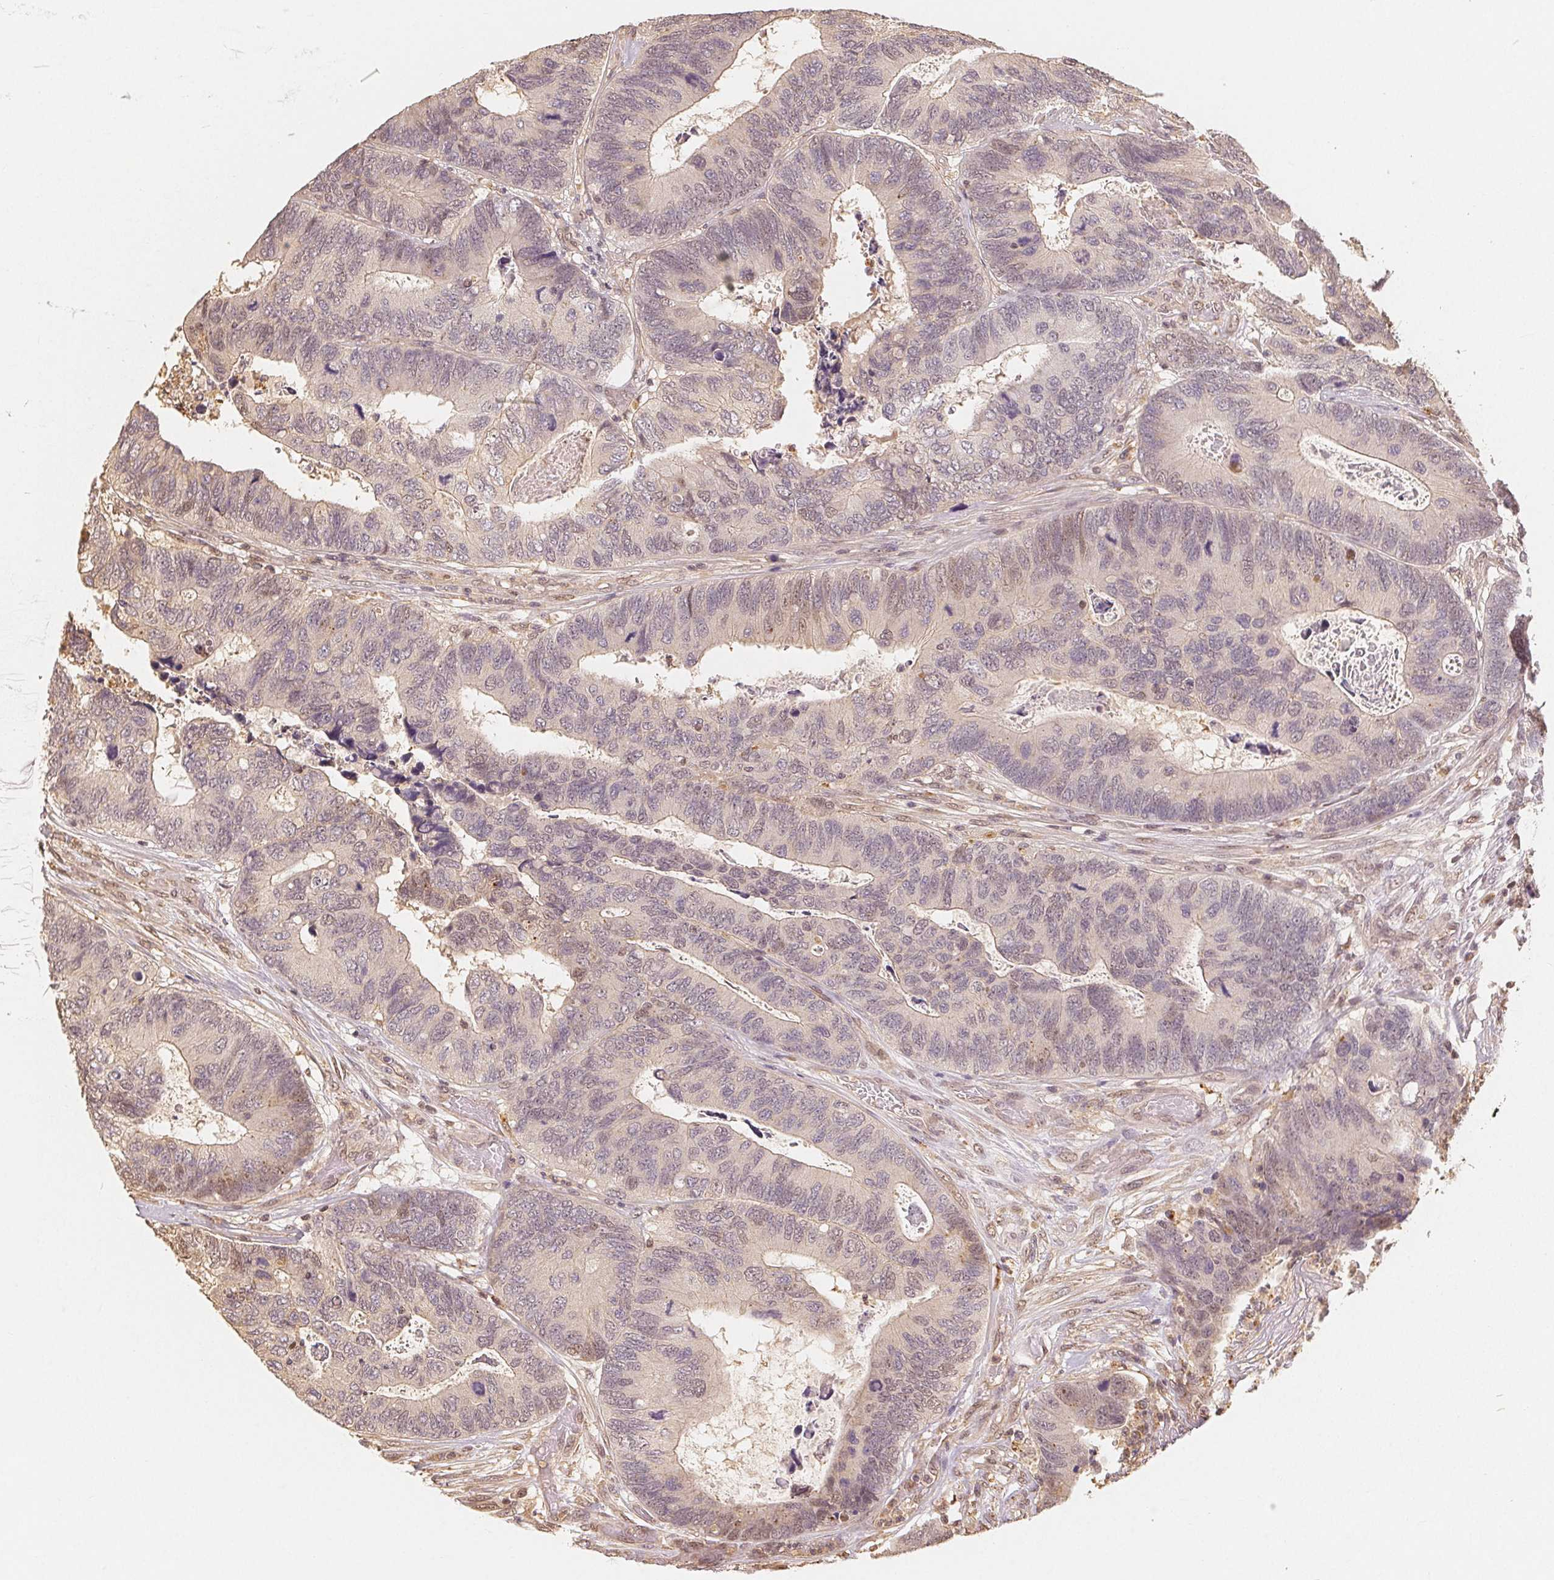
{"staining": {"intensity": "weak", "quantity": "<25%", "location": "nuclear"}, "tissue": "colorectal cancer", "cell_type": "Tumor cells", "image_type": "cancer", "snomed": [{"axis": "morphology", "description": "Adenocarcinoma, NOS"}, {"axis": "topography", "description": "Colon"}], "caption": "DAB immunohistochemical staining of human colorectal cancer reveals no significant positivity in tumor cells.", "gene": "GUSB", "patient": {"sex": "female", "age": 67}}